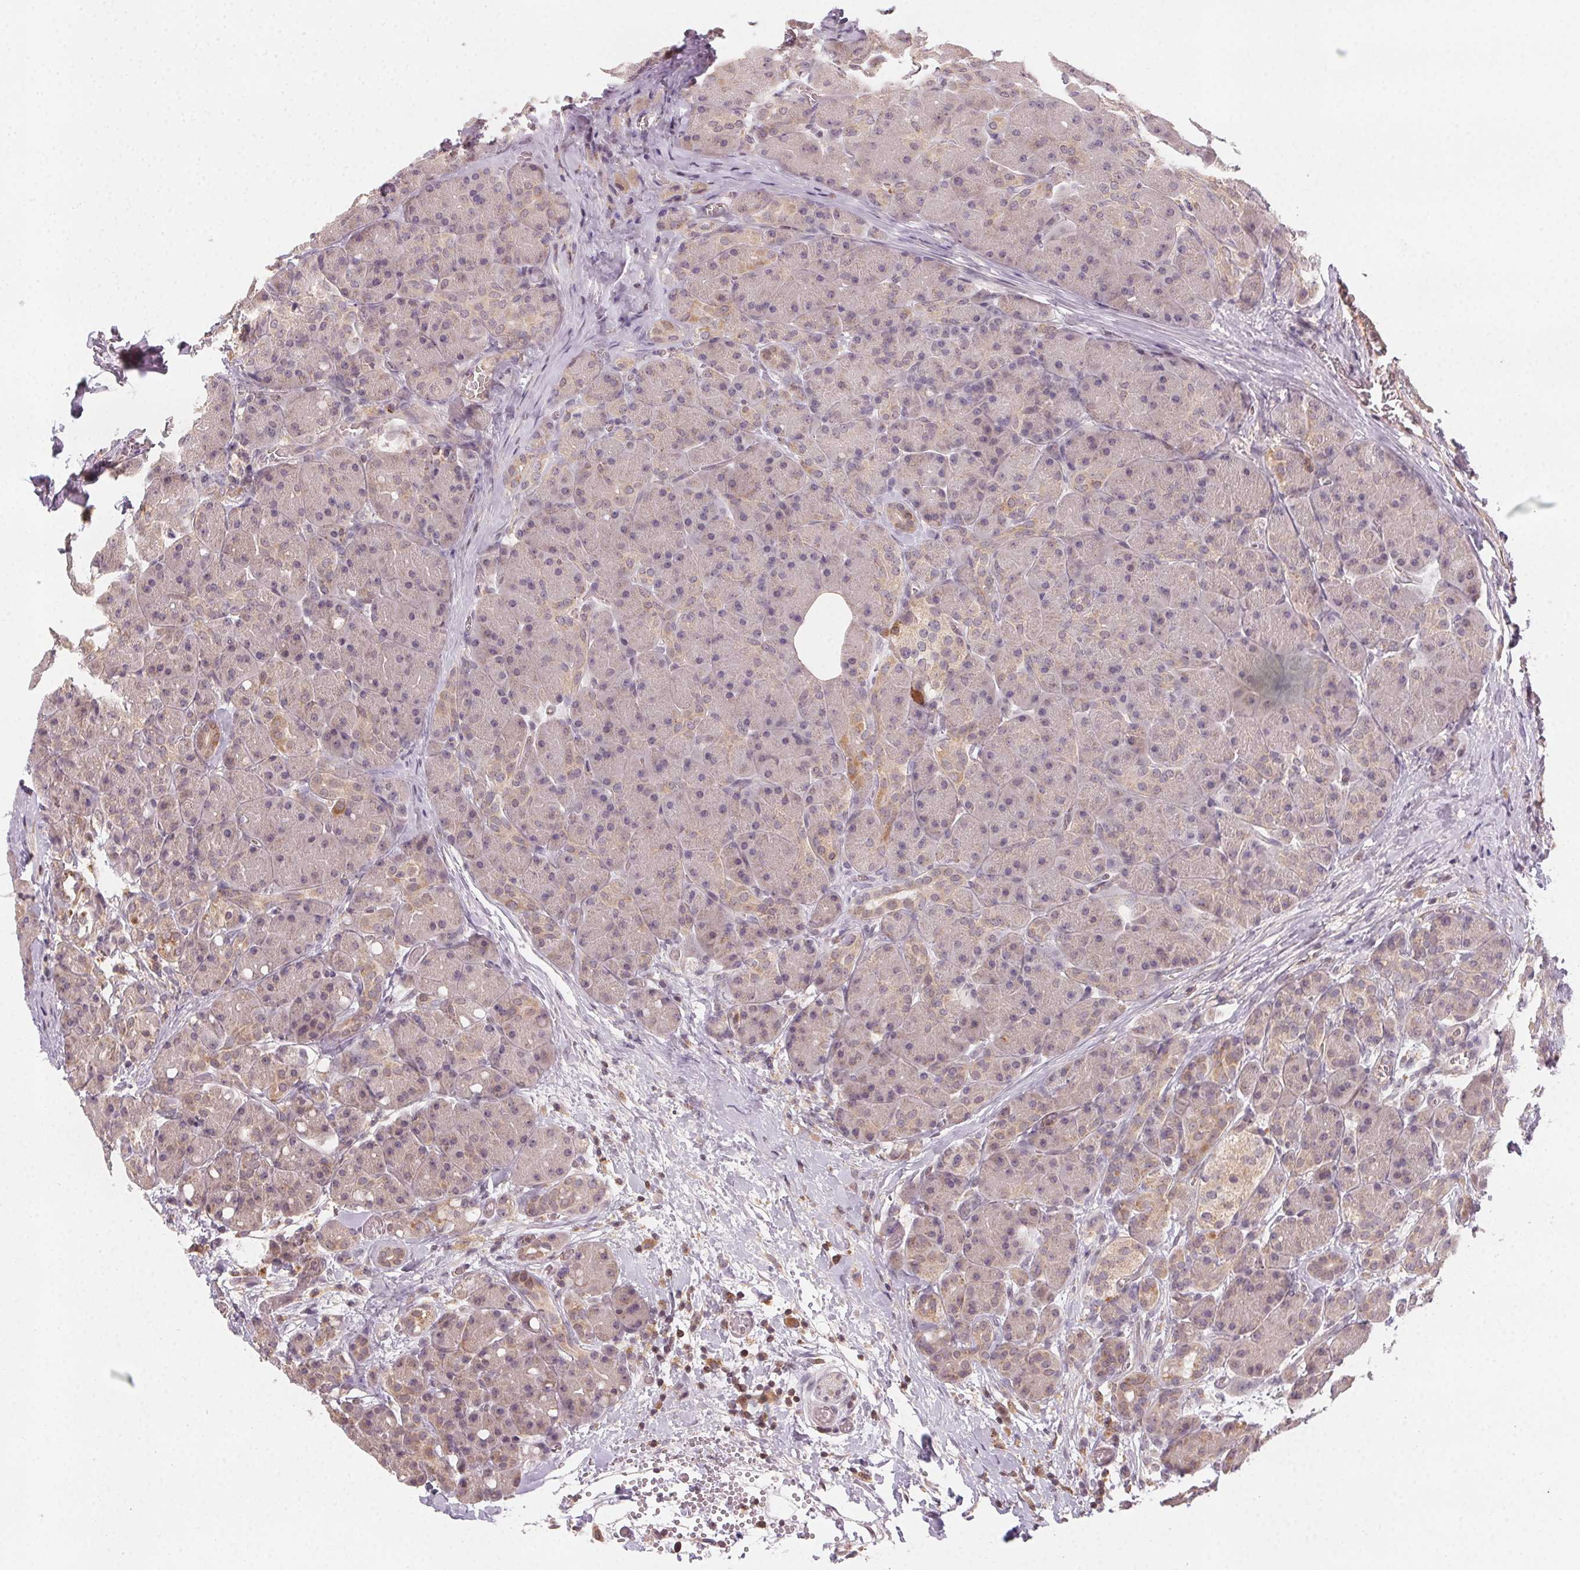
{"staining": {"intensity": "weak", "quantity": "<25%", "location": "cytoplasmic/membranous"}, "tissue": "pancreas", "cell_type": "Exocrine glandular cells", "image_type": "normal", "snomed": [{"axis": "morphology", "description": "Normal tissue, NOS"}, {"axis": "topography", "description": "Pancreas"}], "caption": "Exocrine glandular cells show no significant positivity in benign pancreas. Nuclei are stained in blue.", "gene": "NCOA4", "patient": {"sex": "male", "age": 55}}